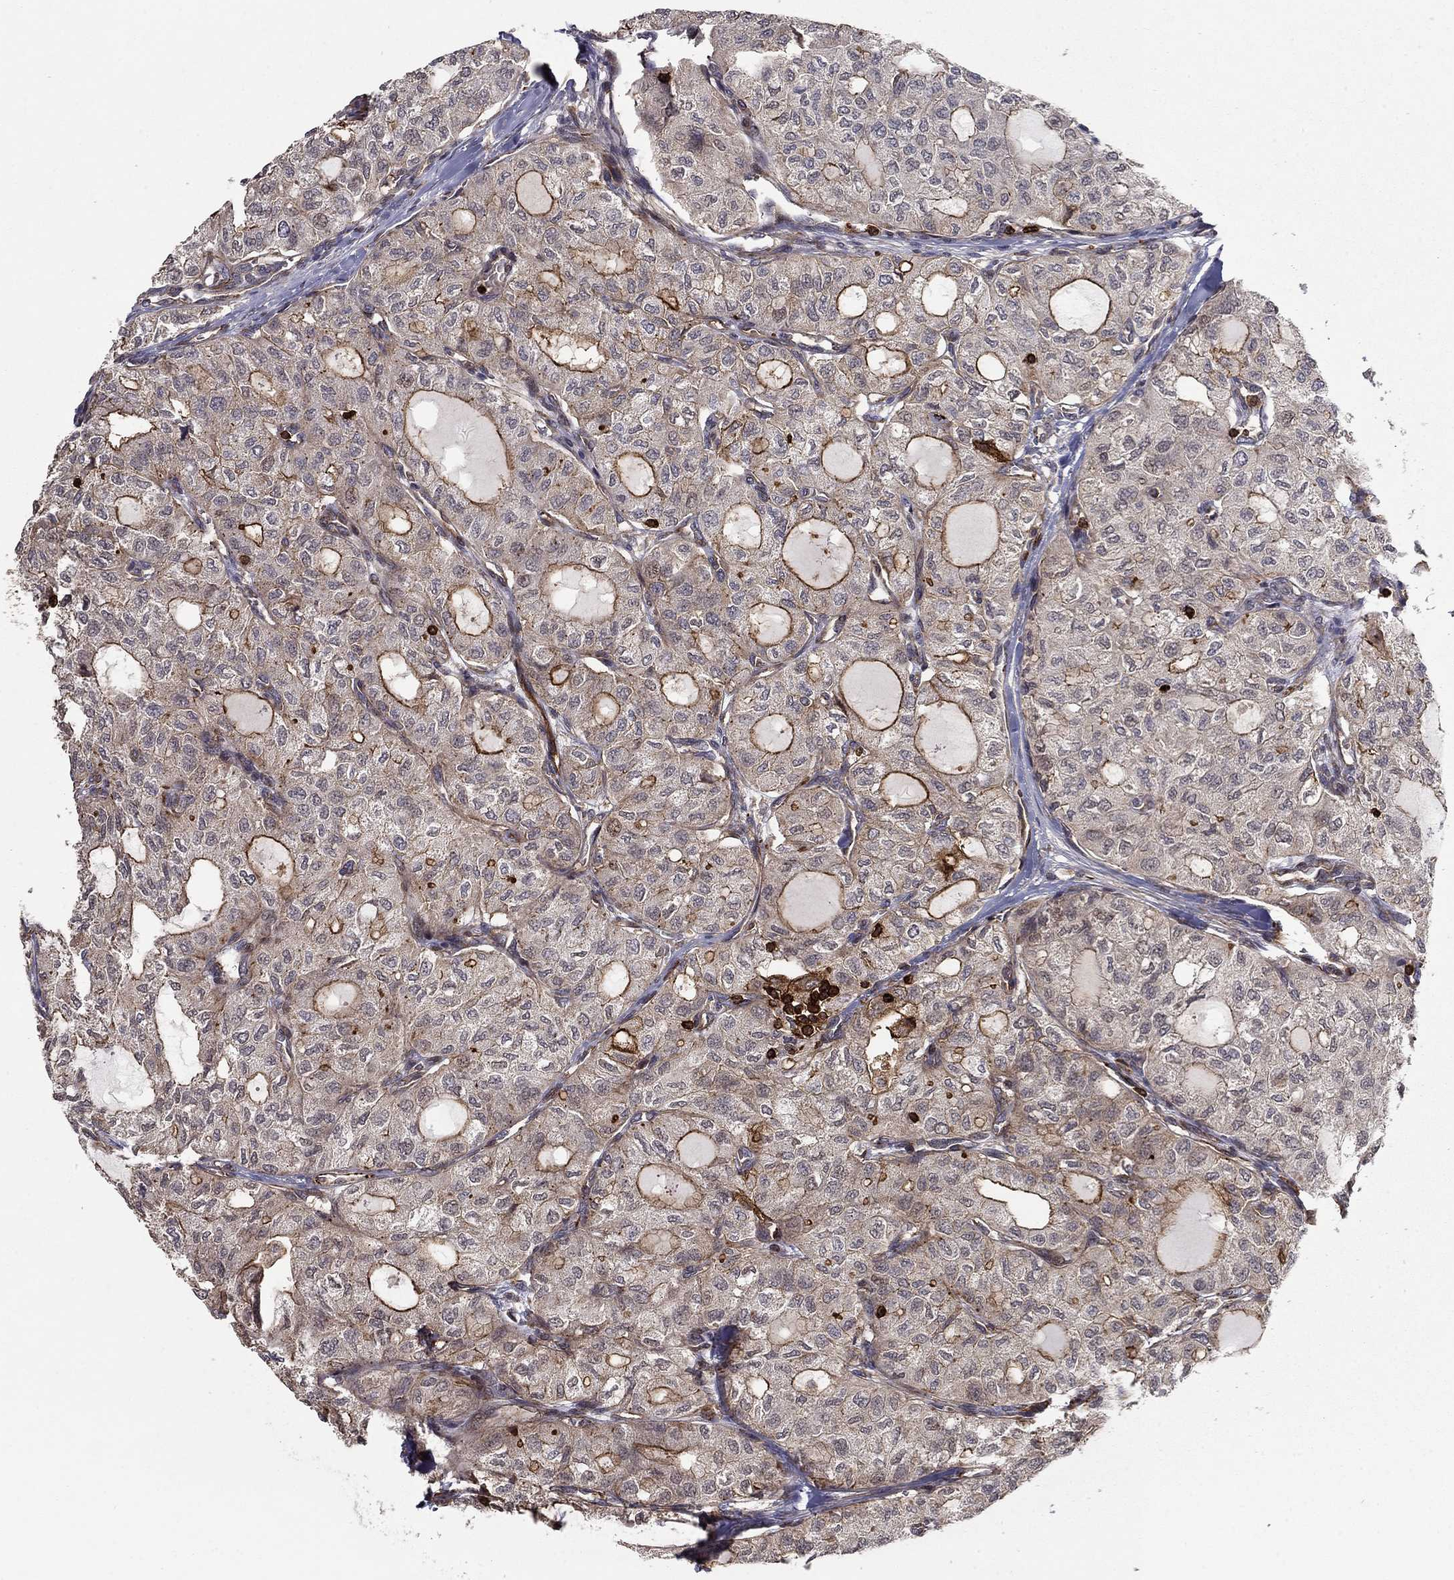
{"staining": {"intensity": "strong", "quantity": "25%-75%", "location": "cytoplasmic/membranous"}, "tissue": "thyroid cancer", "cell_type": "Tumor cells", "image_type": "cancer", "snomed": [{"axis": "morphology", "description": "Follicular adenoma carcinoma, NOS"}, {"axis": "topography", "description": "Thyroid gland"}], "caption": "This is an image of immunohistochemistry staining of follicular adenoma carcinoma (thyroid), which shows strong expression in the cytoplasmic/membranous of tumor cells.", "gene": "ADM", "patient": {"sex": "male", "age": 75}}